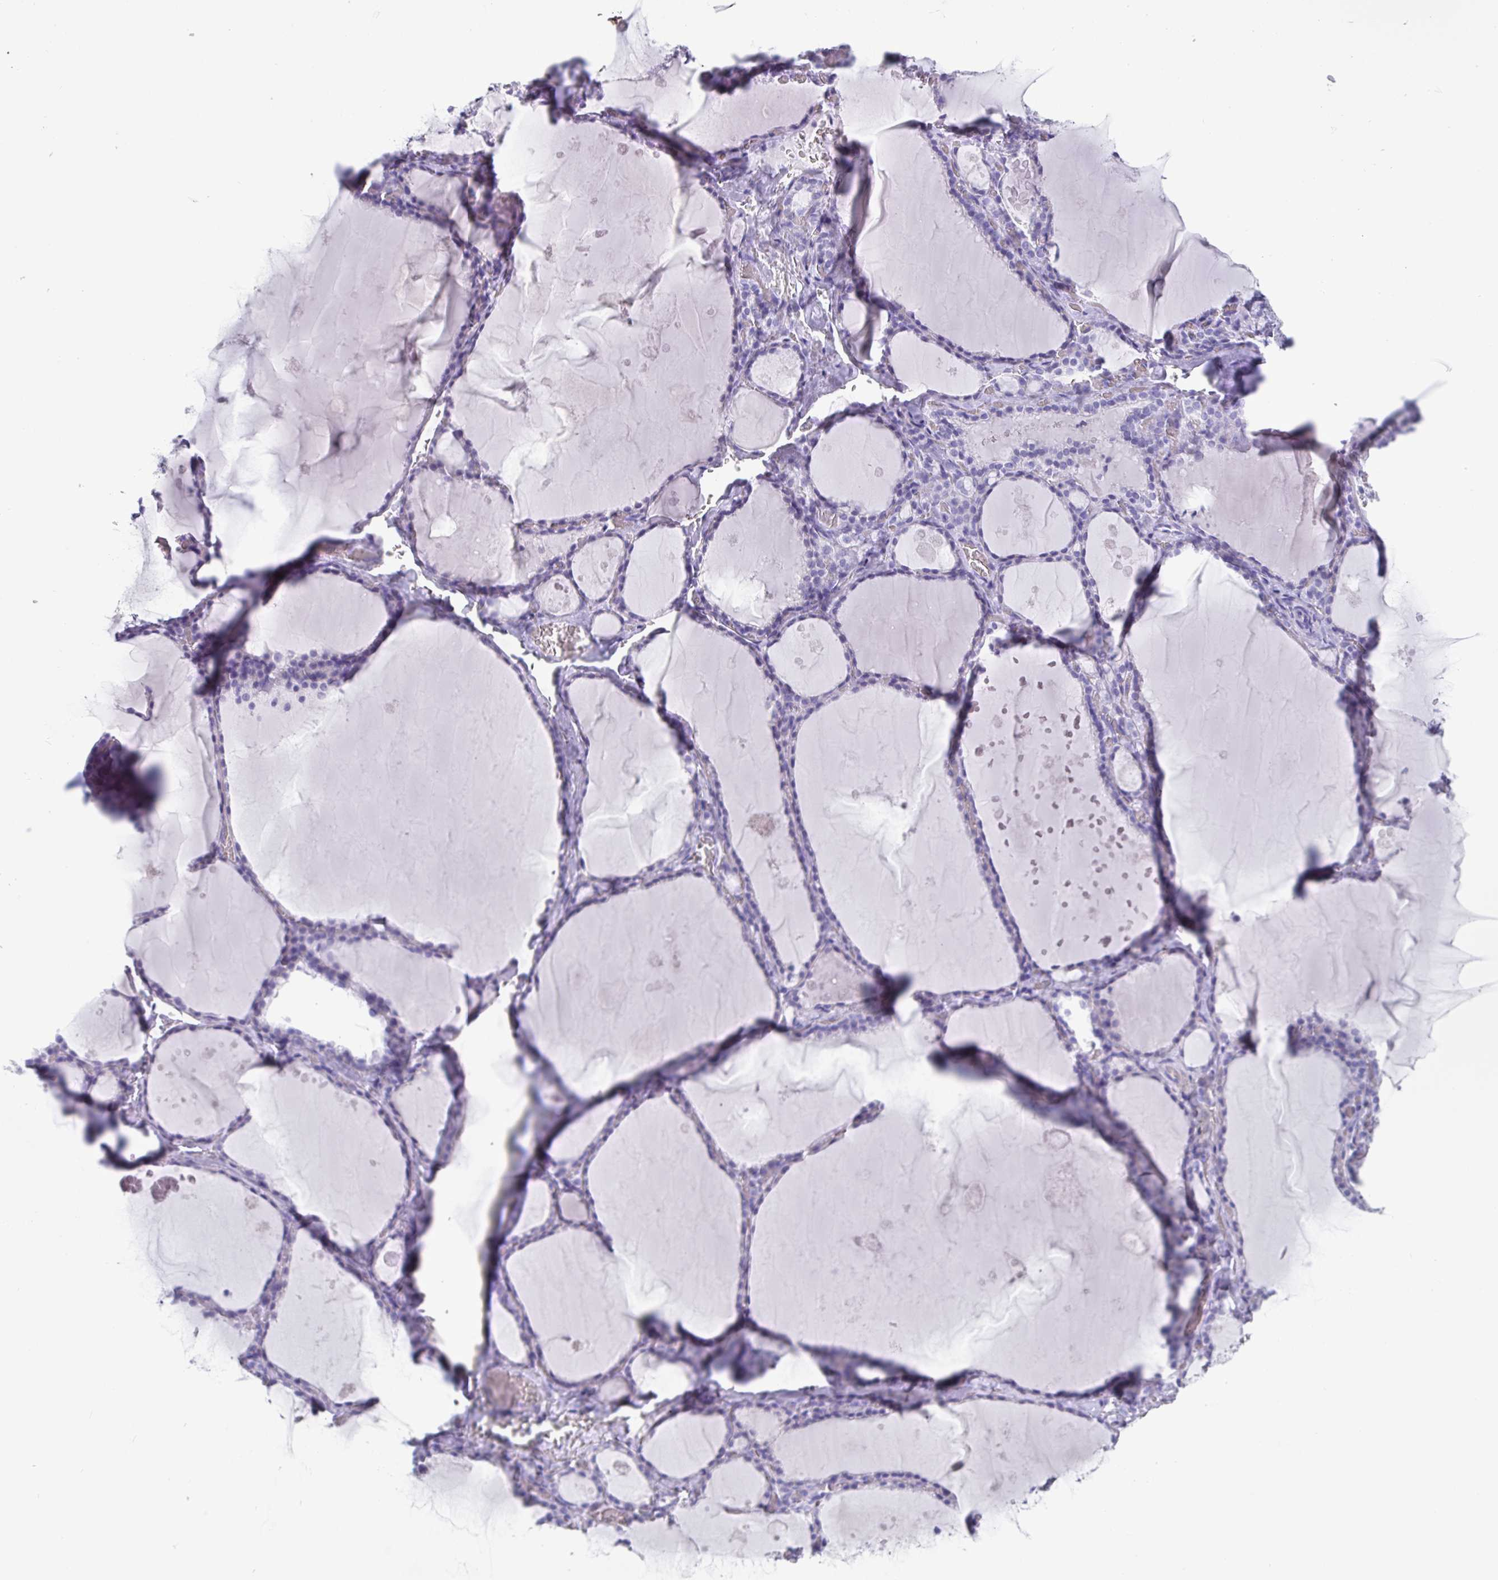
{"staining": {"intensity": "negative", "quantity": "none", "location": "none"}, "tissue": "thyroid gland", "cell_type": "Glandular cells", "image_type": "normal", "snomed": [{"axis": "morphology", "description": "Normal tissue, NOS"}, {"axis": "topography", "description": "Thyroid gland"}], "caption": "A photomicrograph of human thyroid gland is negative for staining in glandular cells. Nuclei are stained in blue.", "gene": "SCGN", "patient": {"sex": "male", "age": 56}}